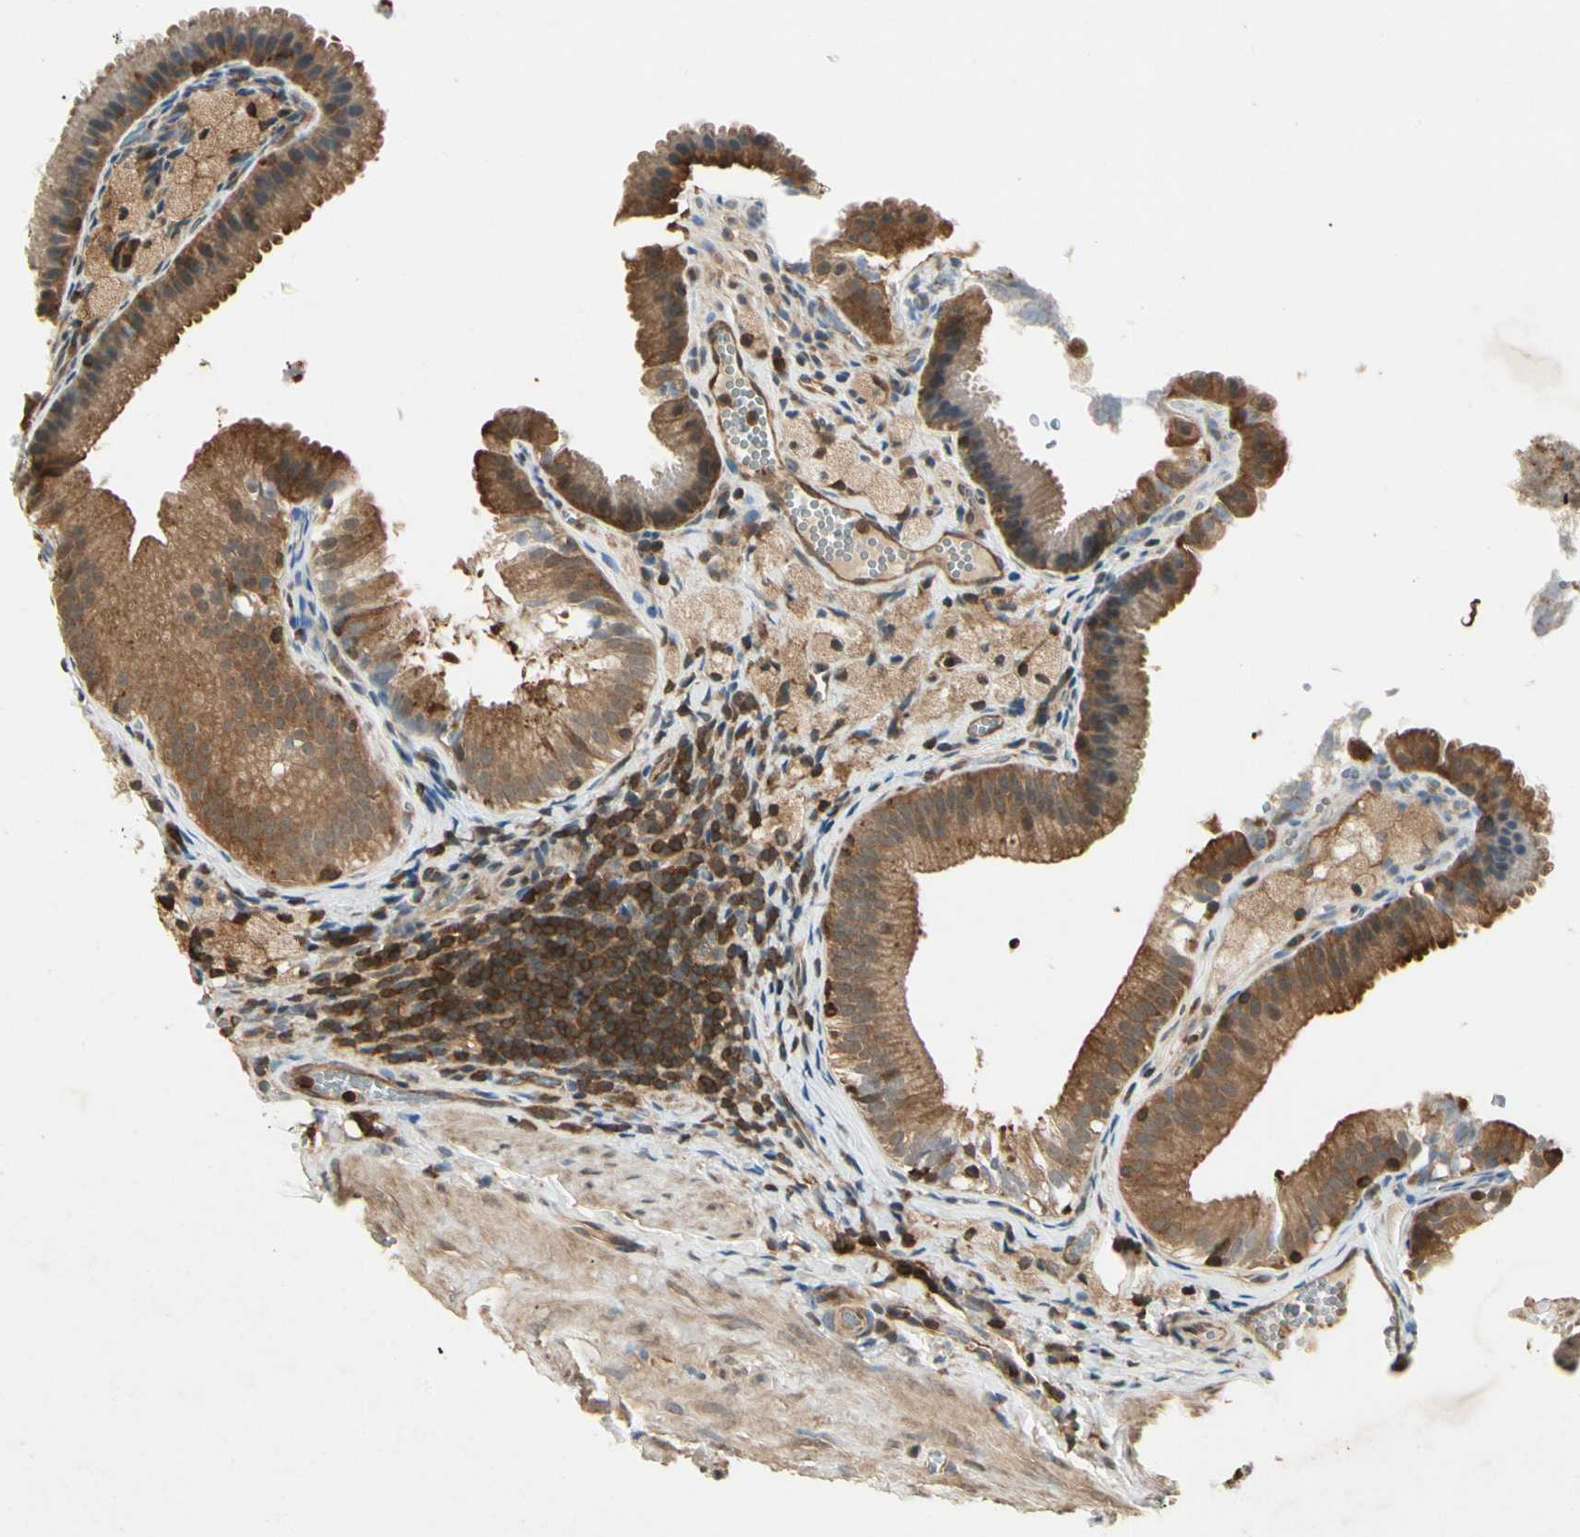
{"staining": {"intensity": "moderate", "quantity": ">75%", "location": "cytoplasmic/membranous"}, "tissue": "gallbladder", "cell_type": "Glandular cells", "image_type": "normal", "snomed": [{"axis": "morphology", "description": "Normal tissue, NOS"}, {"axis": "topography", "description": "Gallbladder"}], "caption": "IHC histopathology image of benign gallbladder: human gallbladder stained using IHC demonstrates medium levels of moderate protein expression localized specifically in the cytoplasmic/membranous of glandular cells, appearing as a cytoplasmic/membranous brown color.", "gene": "YWHAB", "patient": {"sex": "female", "age": 24}}